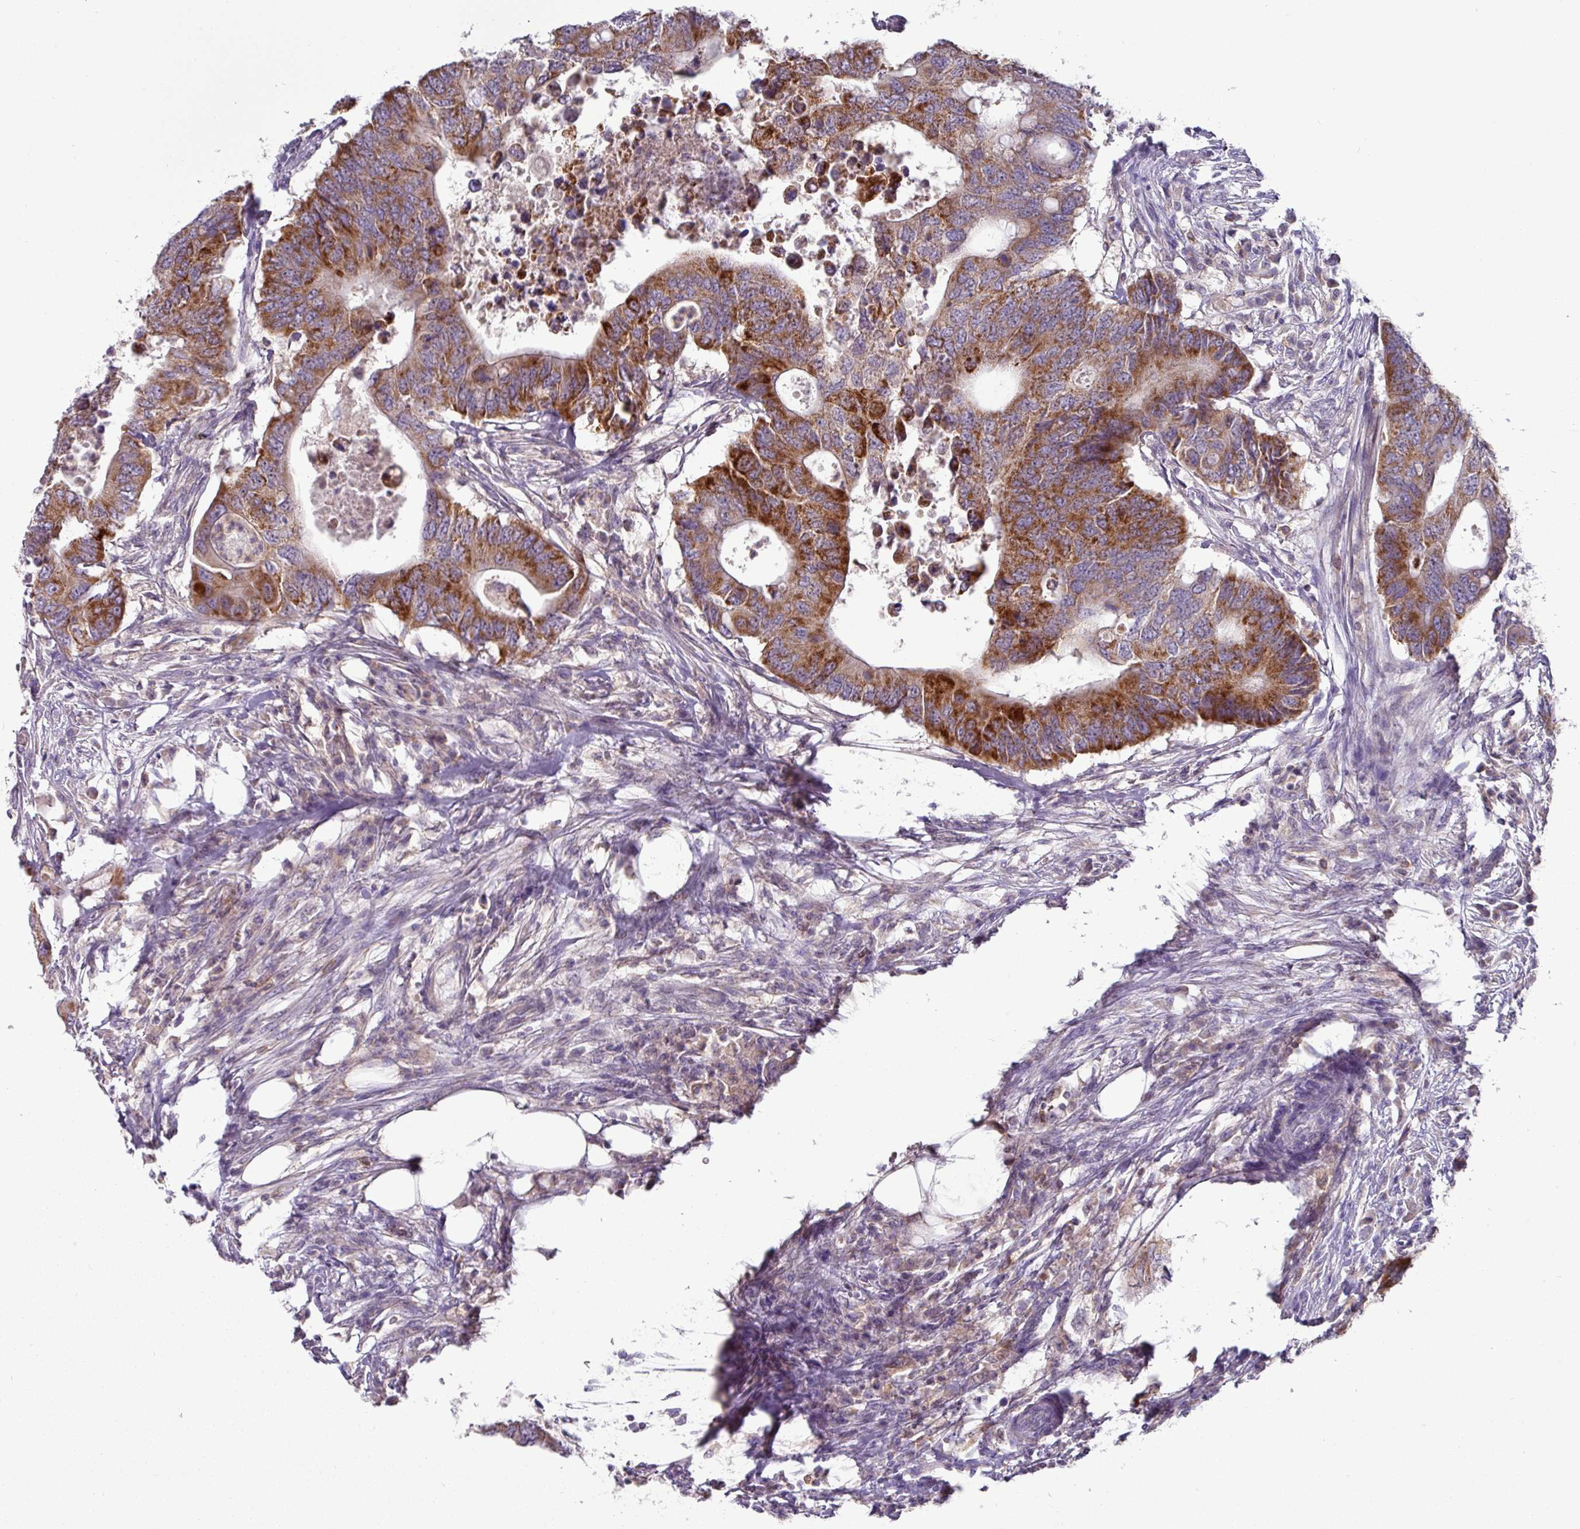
{"staining": {"intensity": "strong", "quantity": ">75%", "location": "cytoplasmic/membranous"}, "tissue": "colorectal cancer", "cell_type": "Tumor cells", "image_type": "cancer", "snomed": [{"axis": "morphology", "description": "Adenocarcinoma, NOS"}, {"axis": "topography", "description": "Colon"}], "caption": "High-power microscopy captured an IHC photomicrograph of colorectal cancer (adenocarcinoma), revealing strong cytoplasmic/membranous expression in approximately >75% of tumor cells.", "gene": "TRAPPC1", "patient": {"sex": "male", "age": 71}}